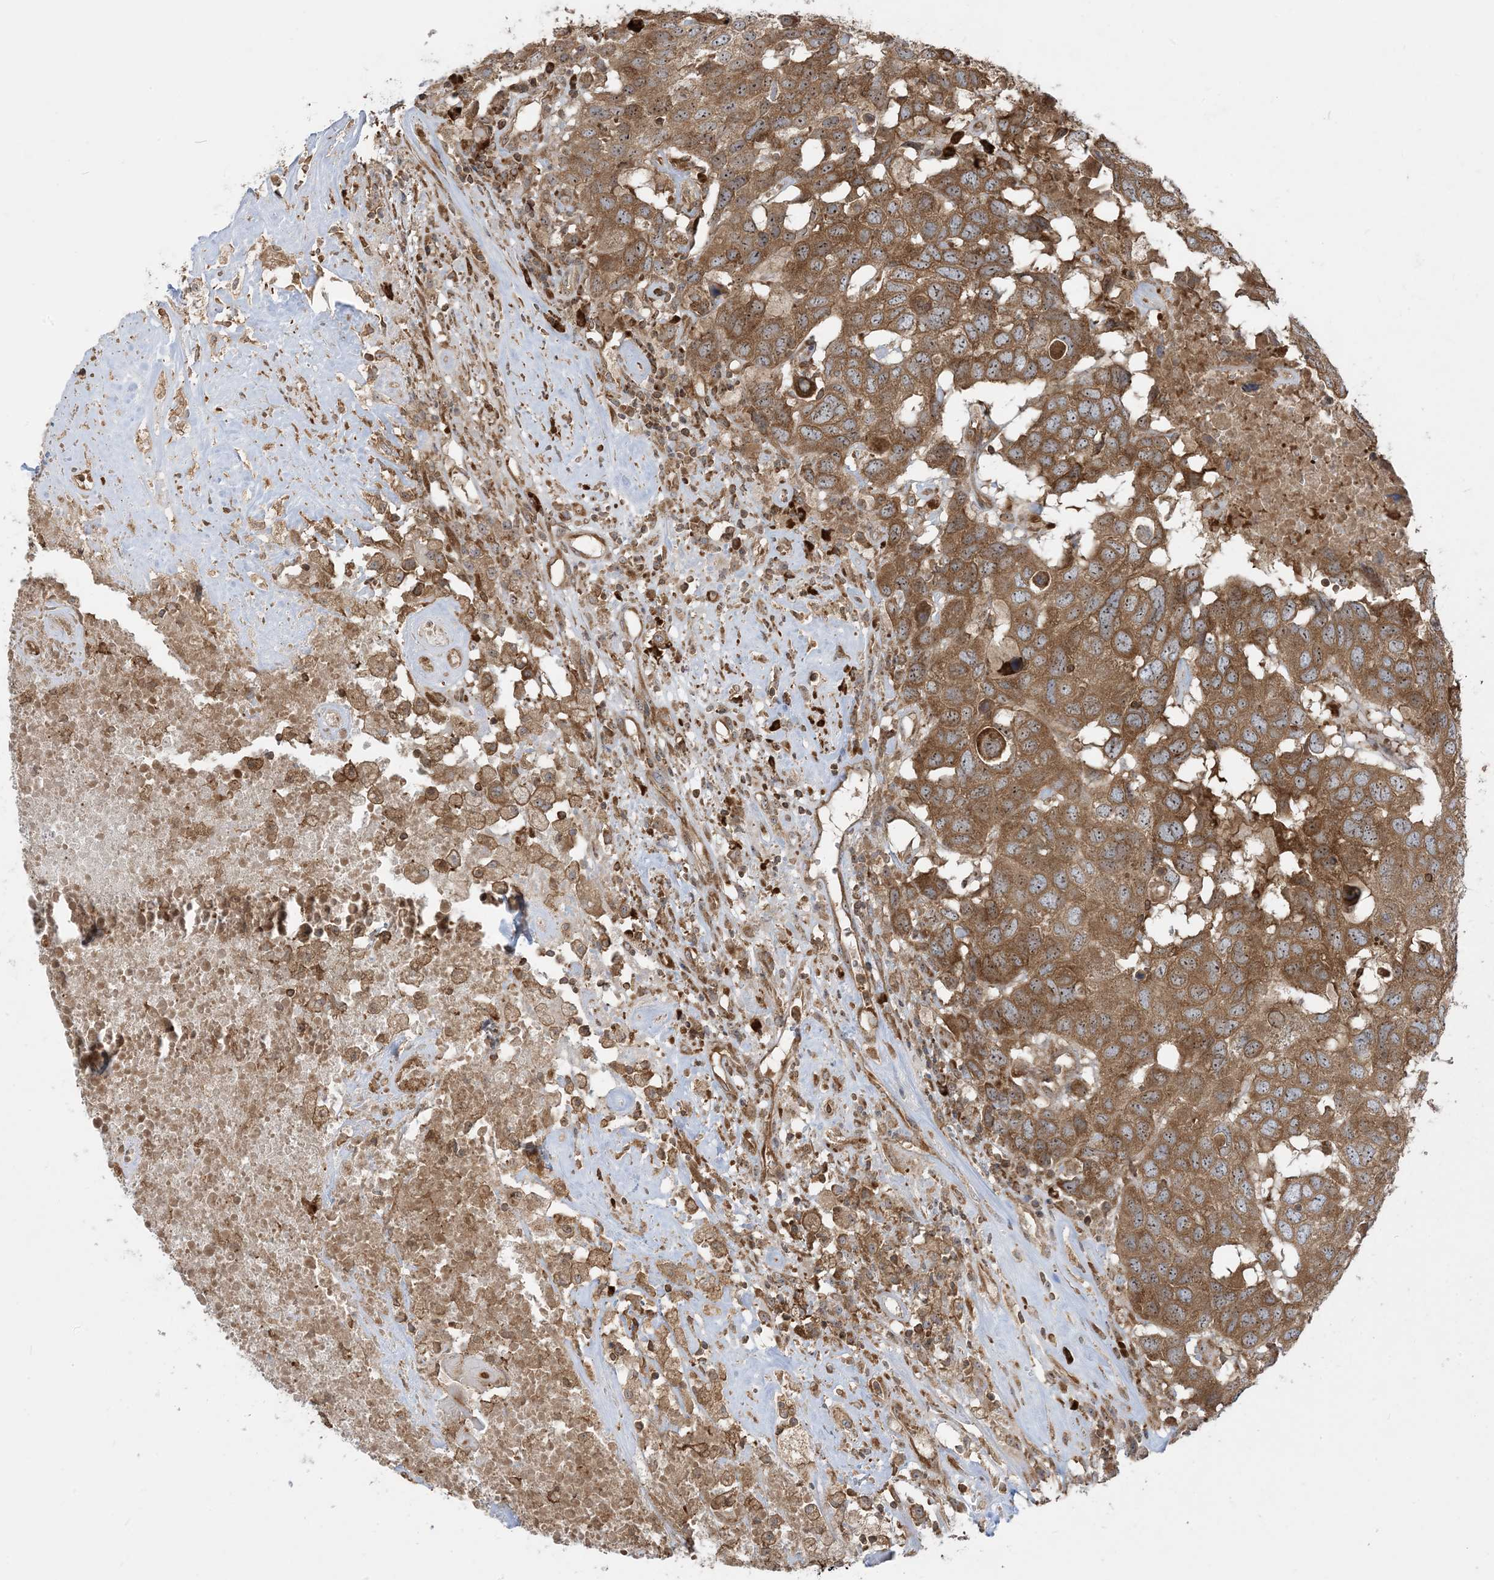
{"staining": {"intensity": "moderate", "quantity": ">75%", "location": "cytoplasmic/membranous,nuclear"}, "tissue": "head and neck cancer", "cell_type": "Tumor cells", "image_type": "cancer", "snomed": [{"axis": "morphology", "description": "Squamous cell carcinoma, NOS"}, {"axis": "topography", "description": "Head-Neck"}], "caption": "Moderate cytoplasmic/membranous and nuclear positivity for a protein is identified in approximately >75% of tumor cells of head and neck cancer (squamous cell carcinoma) using immunohistochemistry.", "gene": "SRP72", "patient": {"sex": "male", "age": 66}}